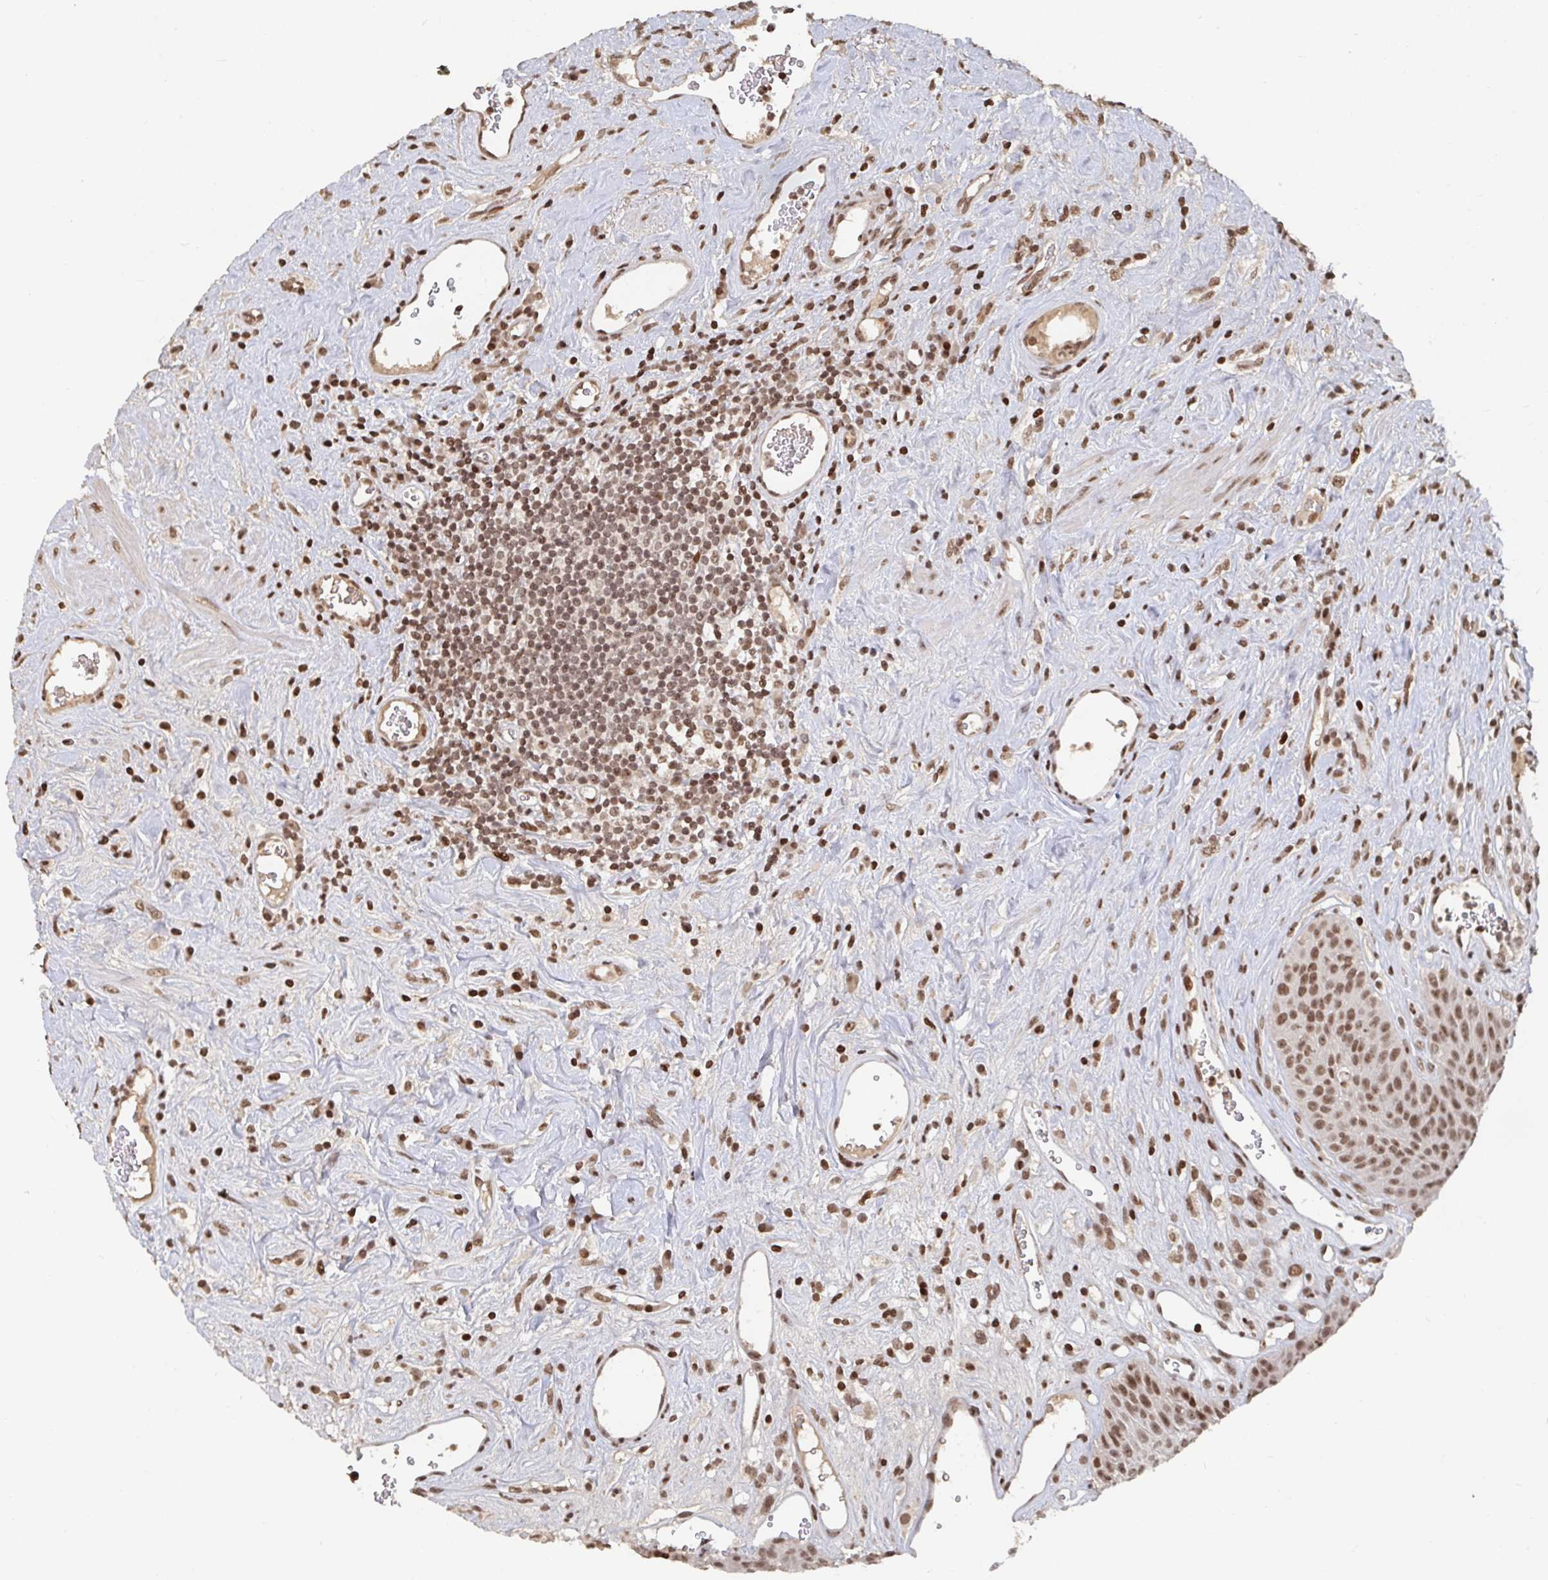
{"staining": {"intensity": "moderate", "quantity": ">75%", "location": "nuclear"}, "tissue": "urinary bladder", "cell_type": "Urothelial cells", "image_type": "normal", "snomed": [{"axis": "morphology", "description": "Normal tissue, NOS"}, {"axis": "topography", "description": "Urinary bladder"}], "caption": "Immunohistochemical staining of normal human urinary bladder reveals >75% levels of moderate nuclear protein positivity in about >75% of urothelial cells. The staining is performed using DAB brown chromogen to label protein expression. The nuclei are counter-stained blue using hematoxylin.", "gene": "ZDHHC12", "patient": {"sex": "female", "age": 56}}